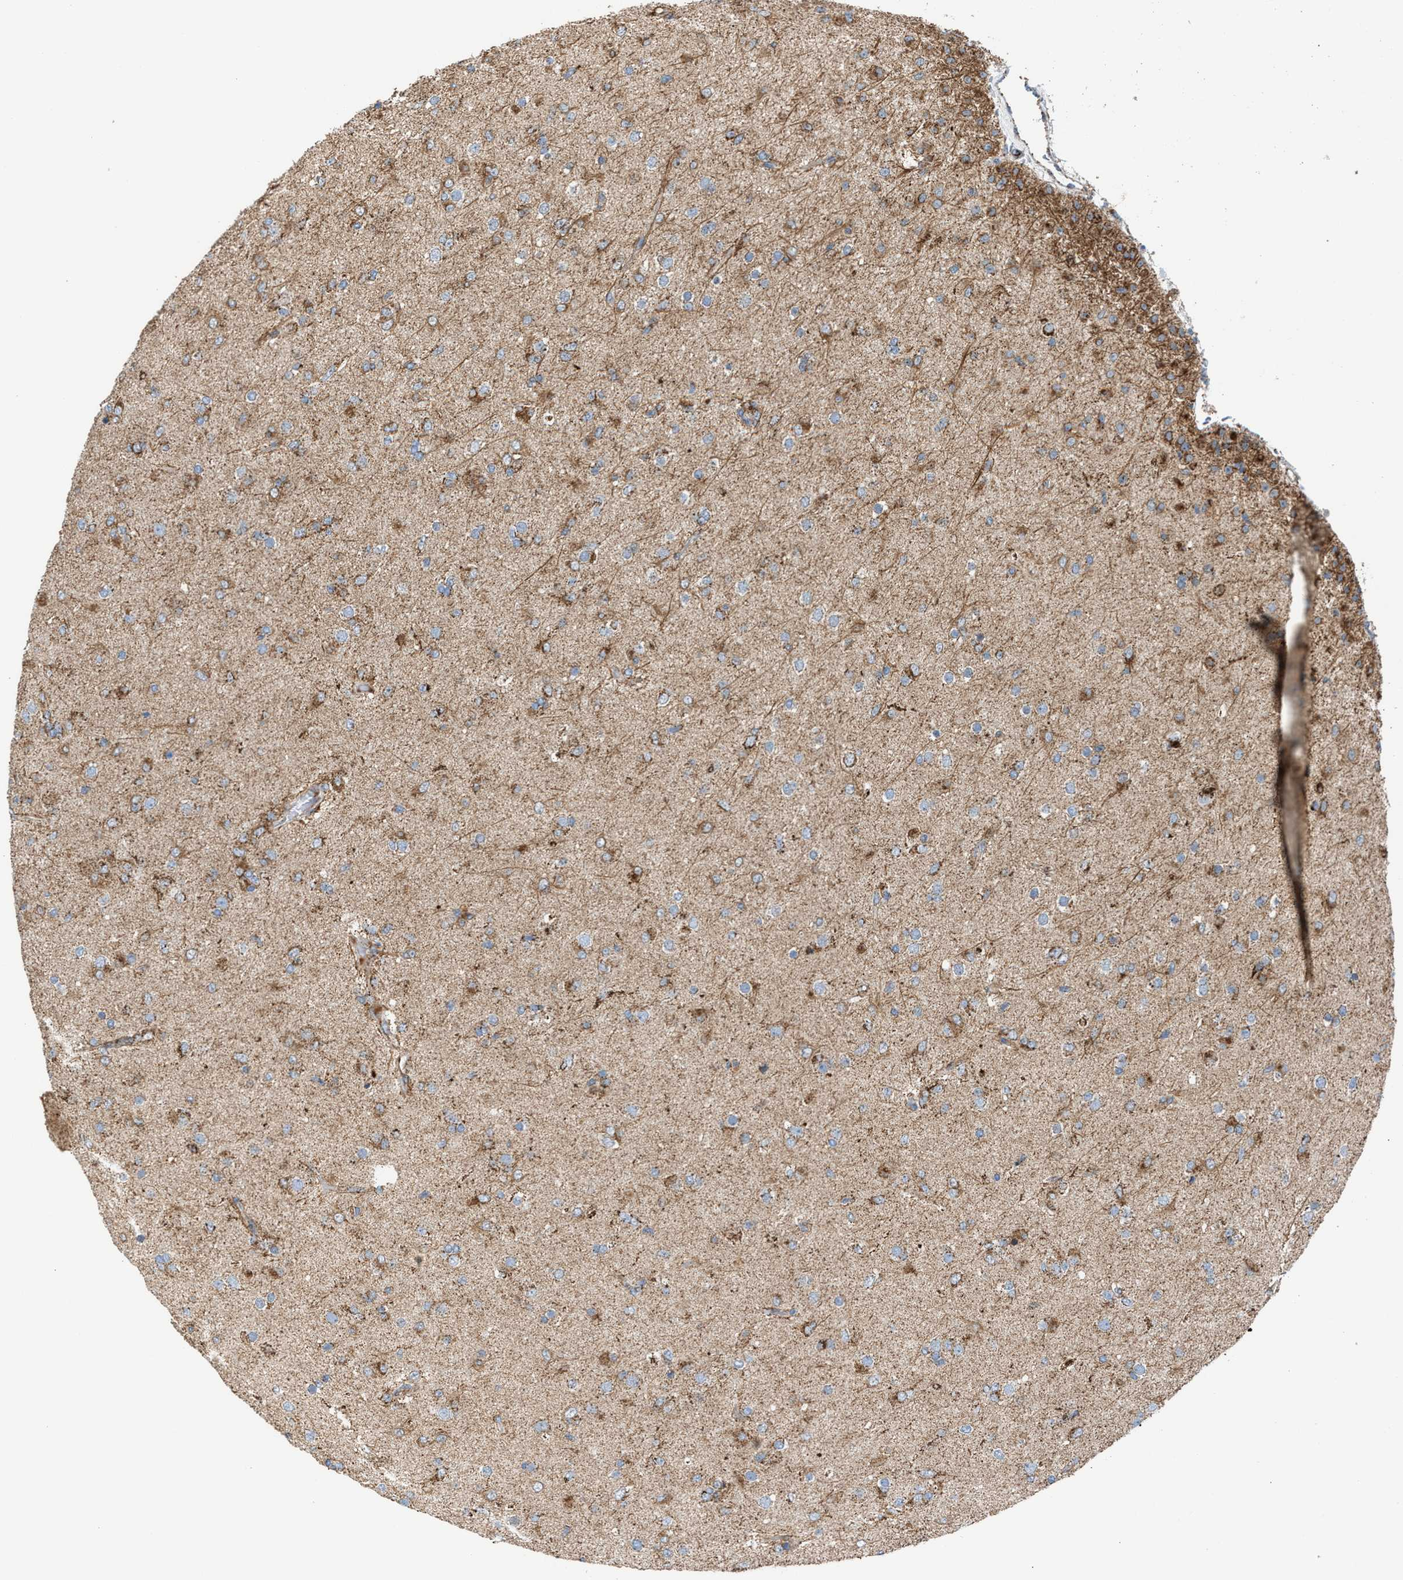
{"staining": {"intensity": "moderate", "quantity": ">75%", "location": "cytoplasmic/membranous"}, "tissue": "glioma", "cell_type": "Tumor cells", "image_type": "cancer", "snomed": [{"axis": "morphology", "description": "Glioma, malignant, Low grade"}, {"axis": "topography", "description": "Brain"}], "caption": "Glioma tissue demonstrates moderate cytoplasmic/membranous expression in approximately >75% of tumor cells, visualized by immunohistochemistry.", "gene": "PMPCA", "patient": {"sex": "male", "age": 65}}